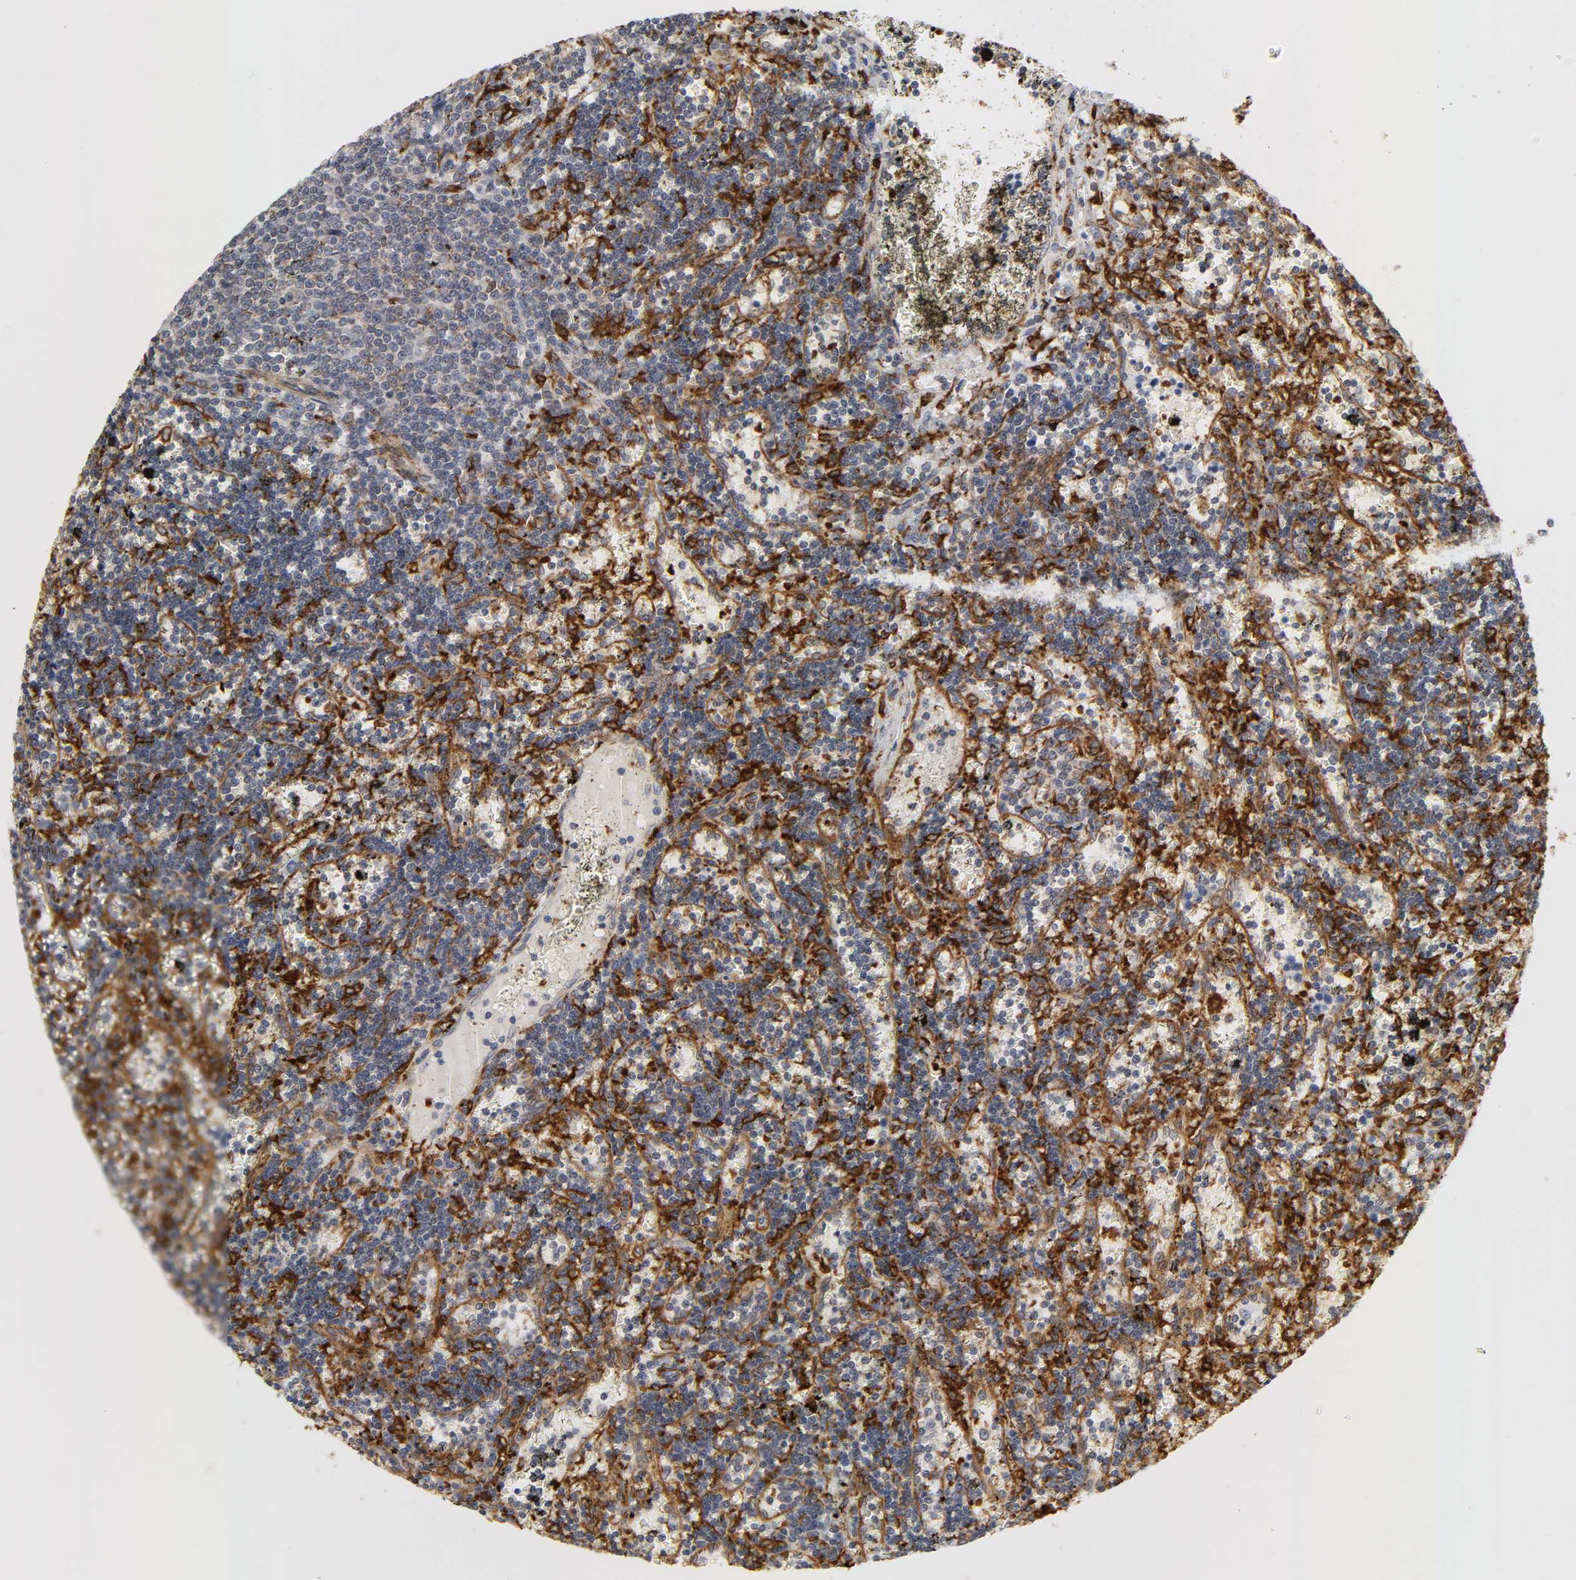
{"staining": {"intensity": "moderate", "quantity": "<25%", "location": "cytoplasmic/membranous"}, "tissue": "lymphoma", "cell_type": "Tumor cells", "image_type": "cancer", "snomed": [{"axis": "morphology", "description": "Malignant lymphoma, non-Hodgkin's type, Low grade"}, {"axis": "topography", "description": "Spleen"}], "caption": "High-power microscopy captured an immunohistochemistry (IHC) image of malignant lymphoma, non-Hodgkin's type (low-grade), revealing moderate cytoplasmic/membranous expression in about <25% of tumor cells. (DAB = brown stain, brightfield microscopy at high magnification).", "gene": "POR", "patient": {"sex": "male", "age": 60}}